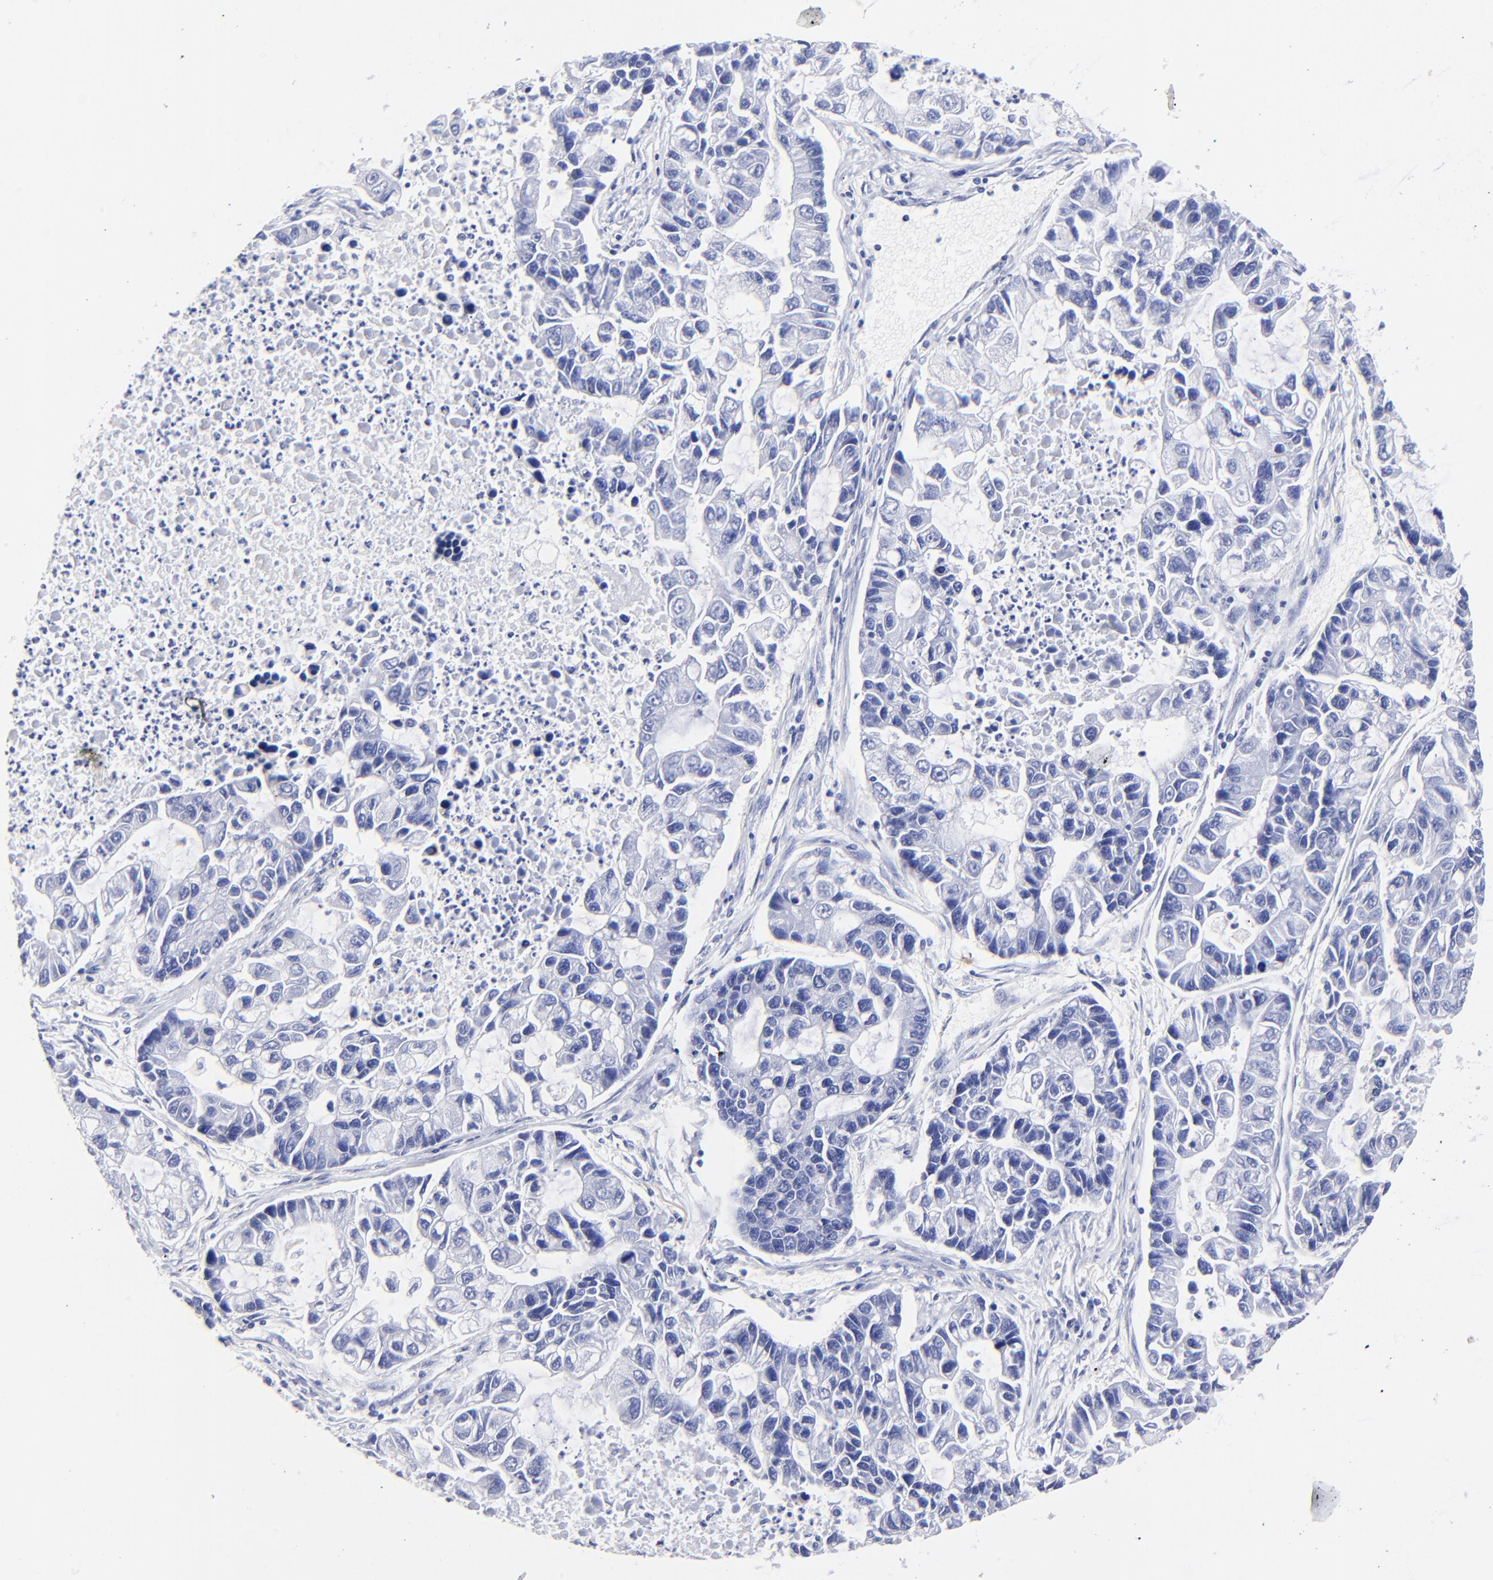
{"staining": {"intensity": "negative", "quantity": "none", "location": "none"}, "tissue": "lung cancer", "cell_type": "Tumor cells", "image_type": "cancer", "snomed": [{"axis": "morphology", "description": "Adenocarcinoma, NOS"}, {"axis": "topography", "description": "Lung"}], "caption": "DAB immunohistochemical staining of lung cancer reveals no significant positivity in tumor cells.", "gene": "HORMAD2", "patient": {"sex": "female", "age": 51}}